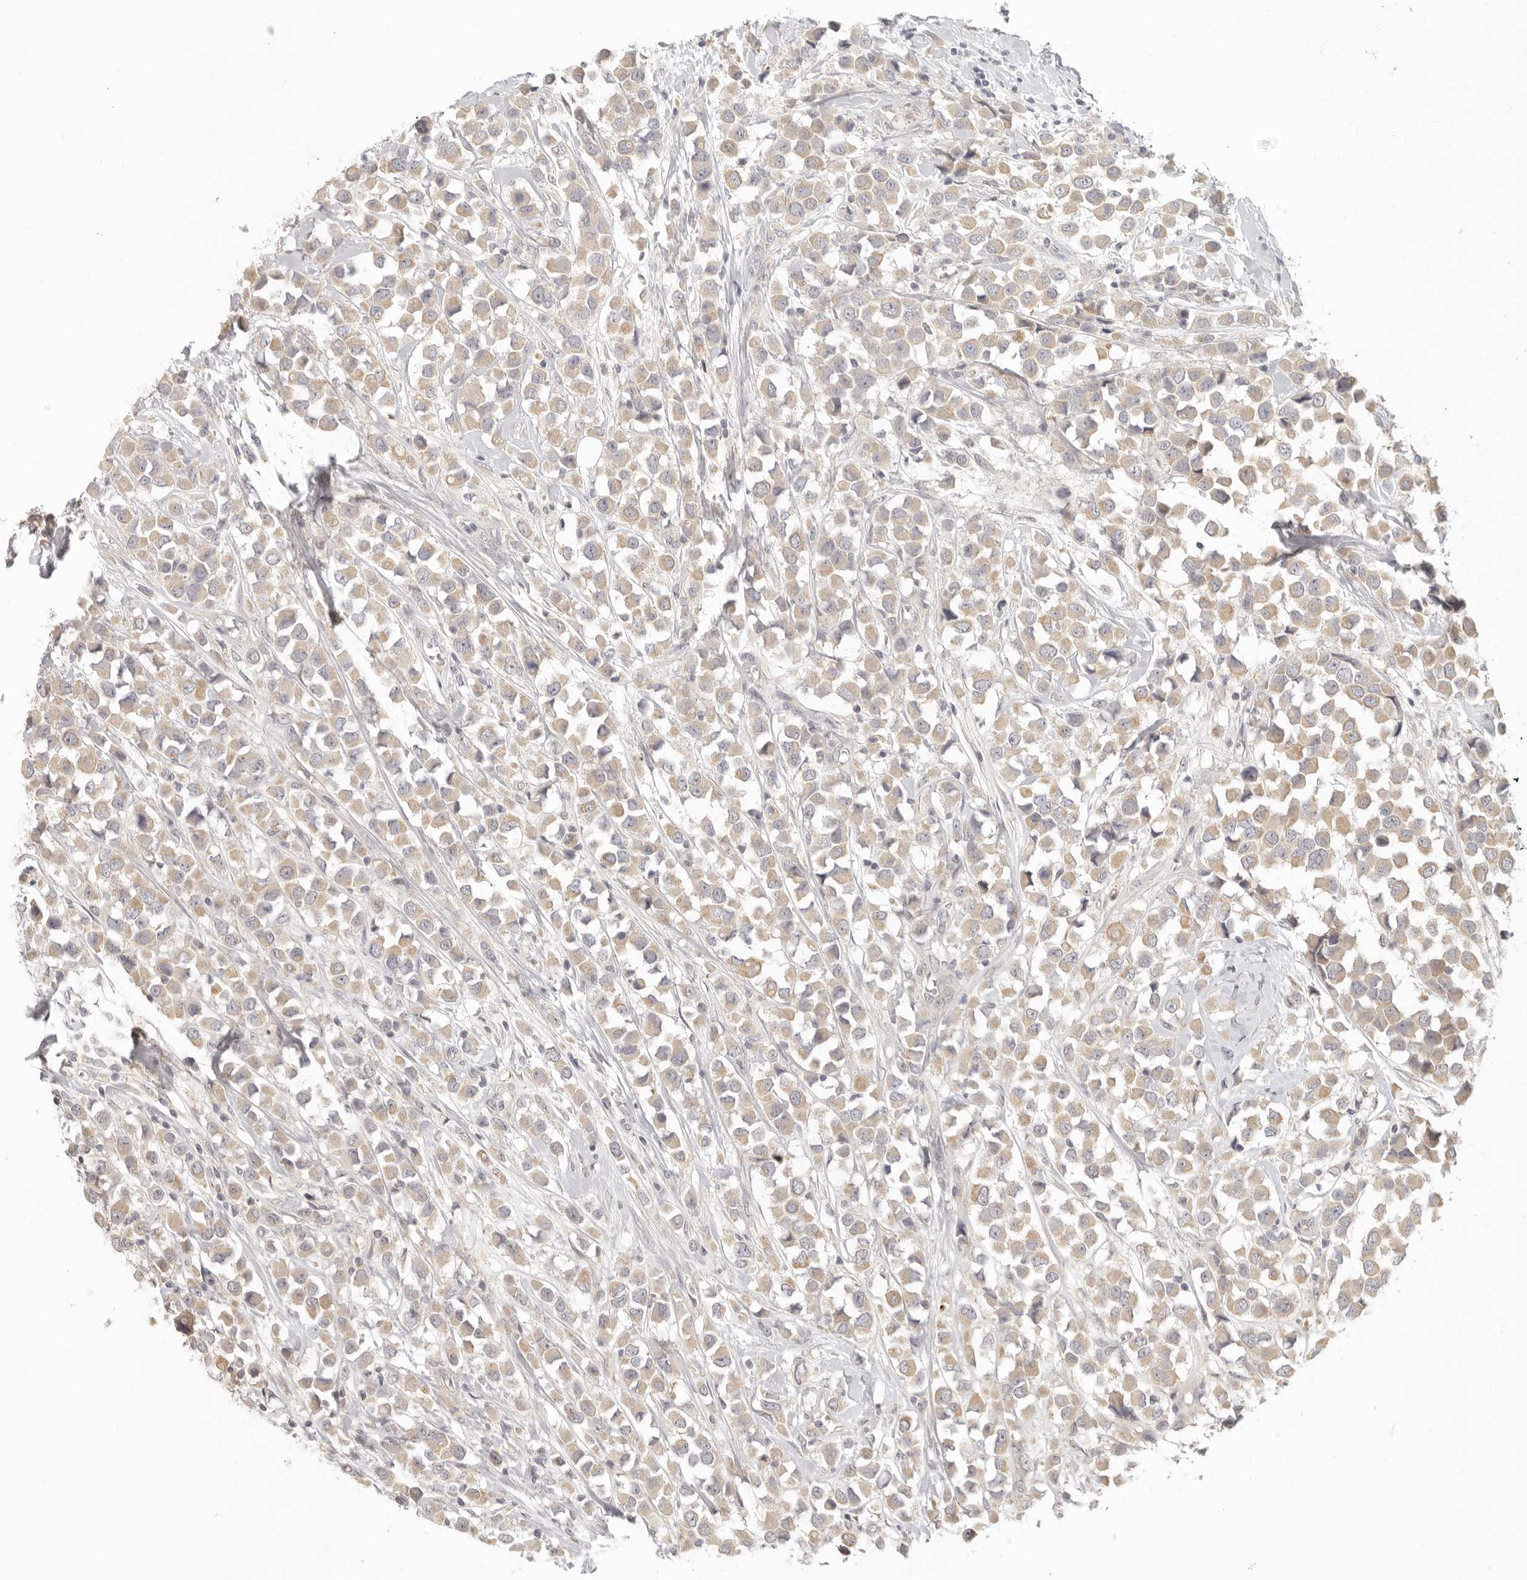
{"staining": {"intensity": "weak", "quantity": ">75%", "location": "cytoplasmic/membranous"}, "tissue": "breast cancer", "cell_type": "Tumor cells", "image_type": "cancer", "snomed": [{"axis": "morphology", "description": "Duct carcinoma"}, {"axis": "topography", "description": "Breast"}], "caption": "Immunohistochemical staining of human breast invasive ductal carcinoma demonstrates weak cytoplasmic/membranous protein expression in about >75% of tumor cells.", "gene": "AHDC1", "patient": {"sex": "female", "age": 61}}